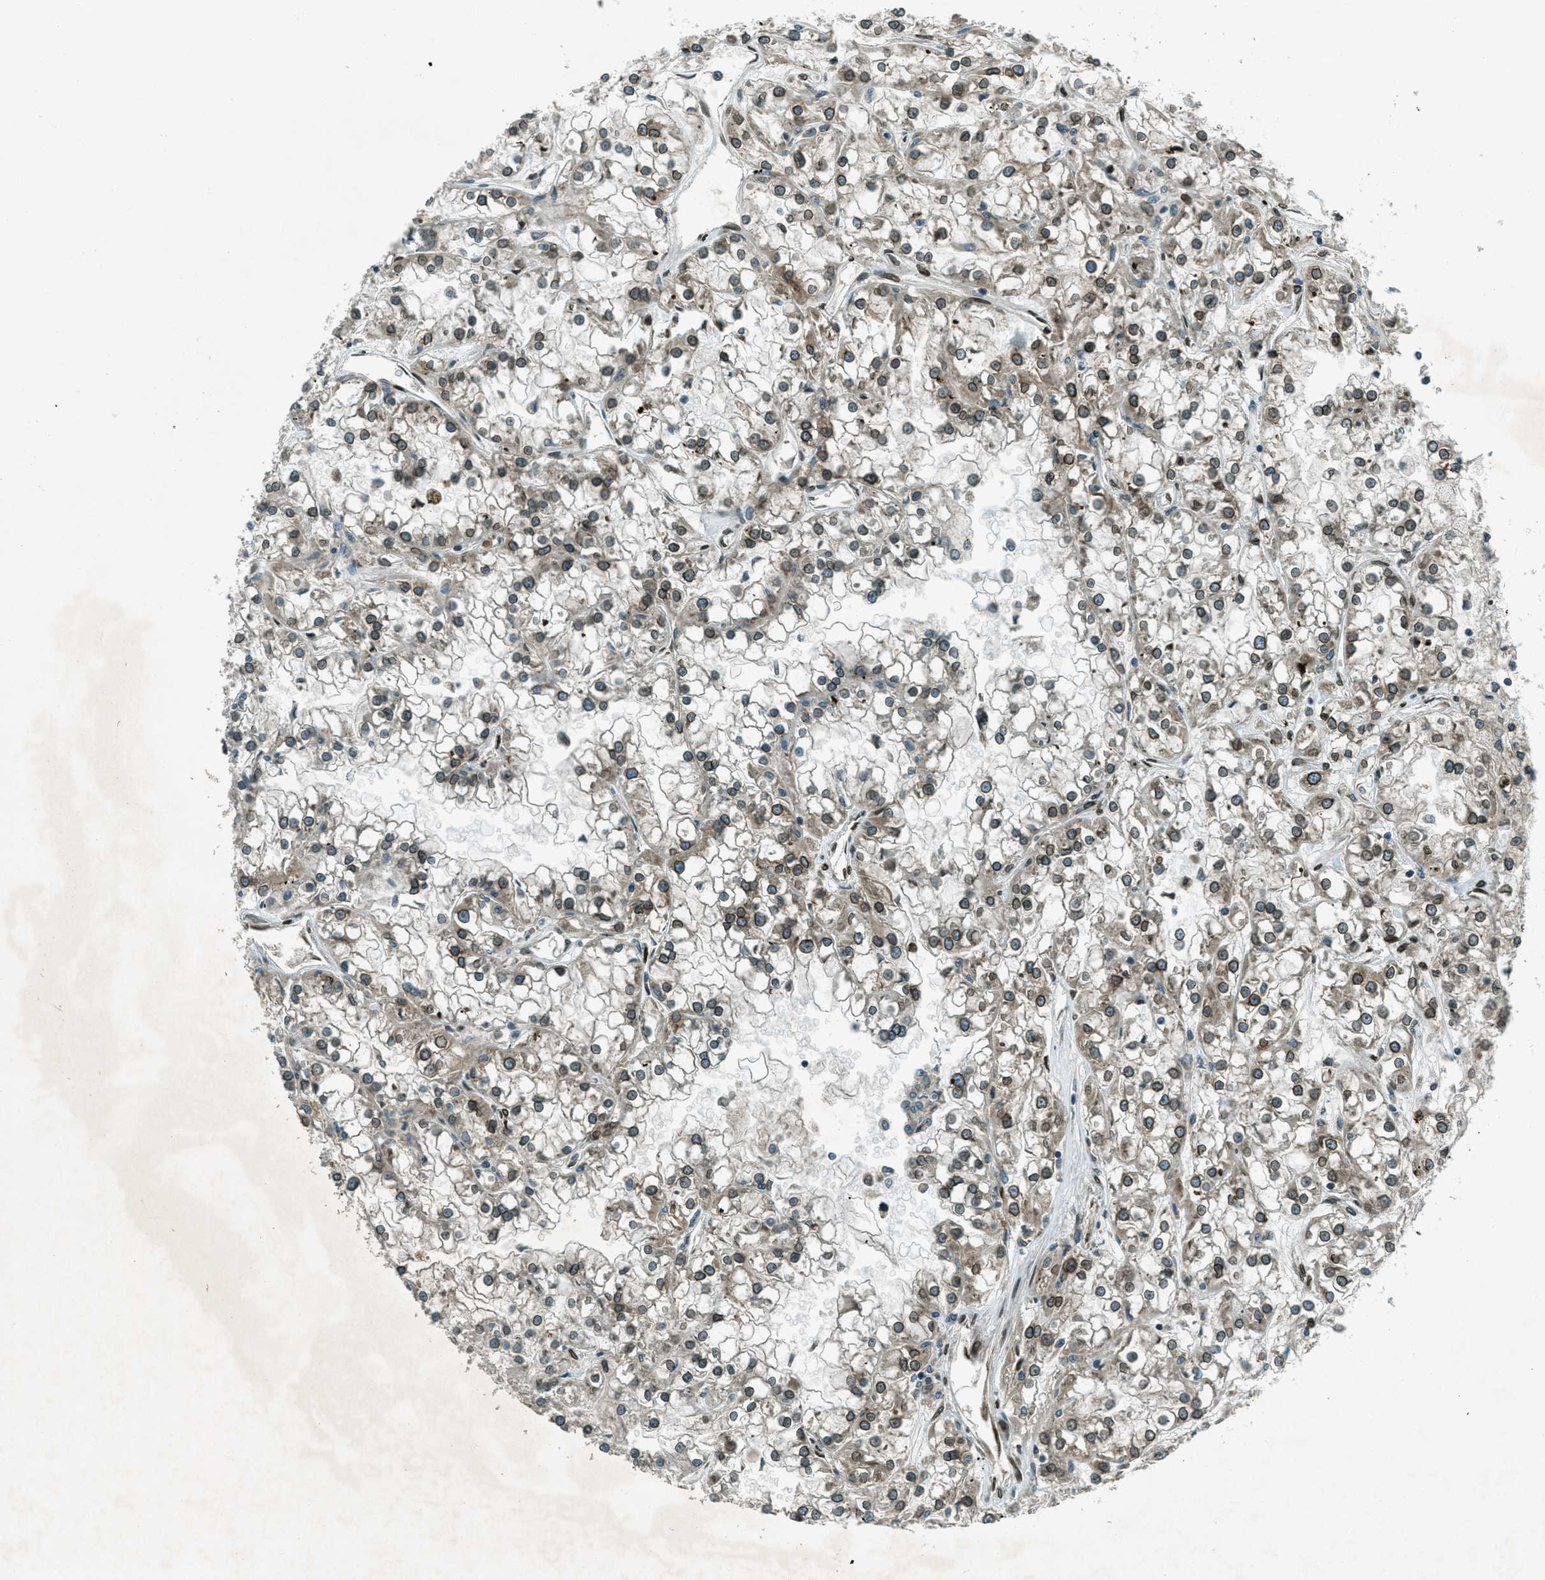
{"staining": {"intensity": "moderate", "quantity": ">75%", "location": "cytoplasmic/membranous,nuclear"}, "tissue": "renal cancer", "cell_type": "Tumor cells", "image_type": "cancer", "snomed": [{"axis": "morphology", "description": "Adenocarcinoma, NOS"}, {"axis": "topography", "description": "Kidney"}], "caption": "A brown stain shows moderate cytoplasmic/membranous and nuclear expression of a protein in human renal cancer tumor cells. The staining was performed using DAB, with brown indicating positive protein expression. Nuclei are stained blue with hematoxylin.", "gene": "LEMD2", "patient": {"sex": "female", "age": 52}}